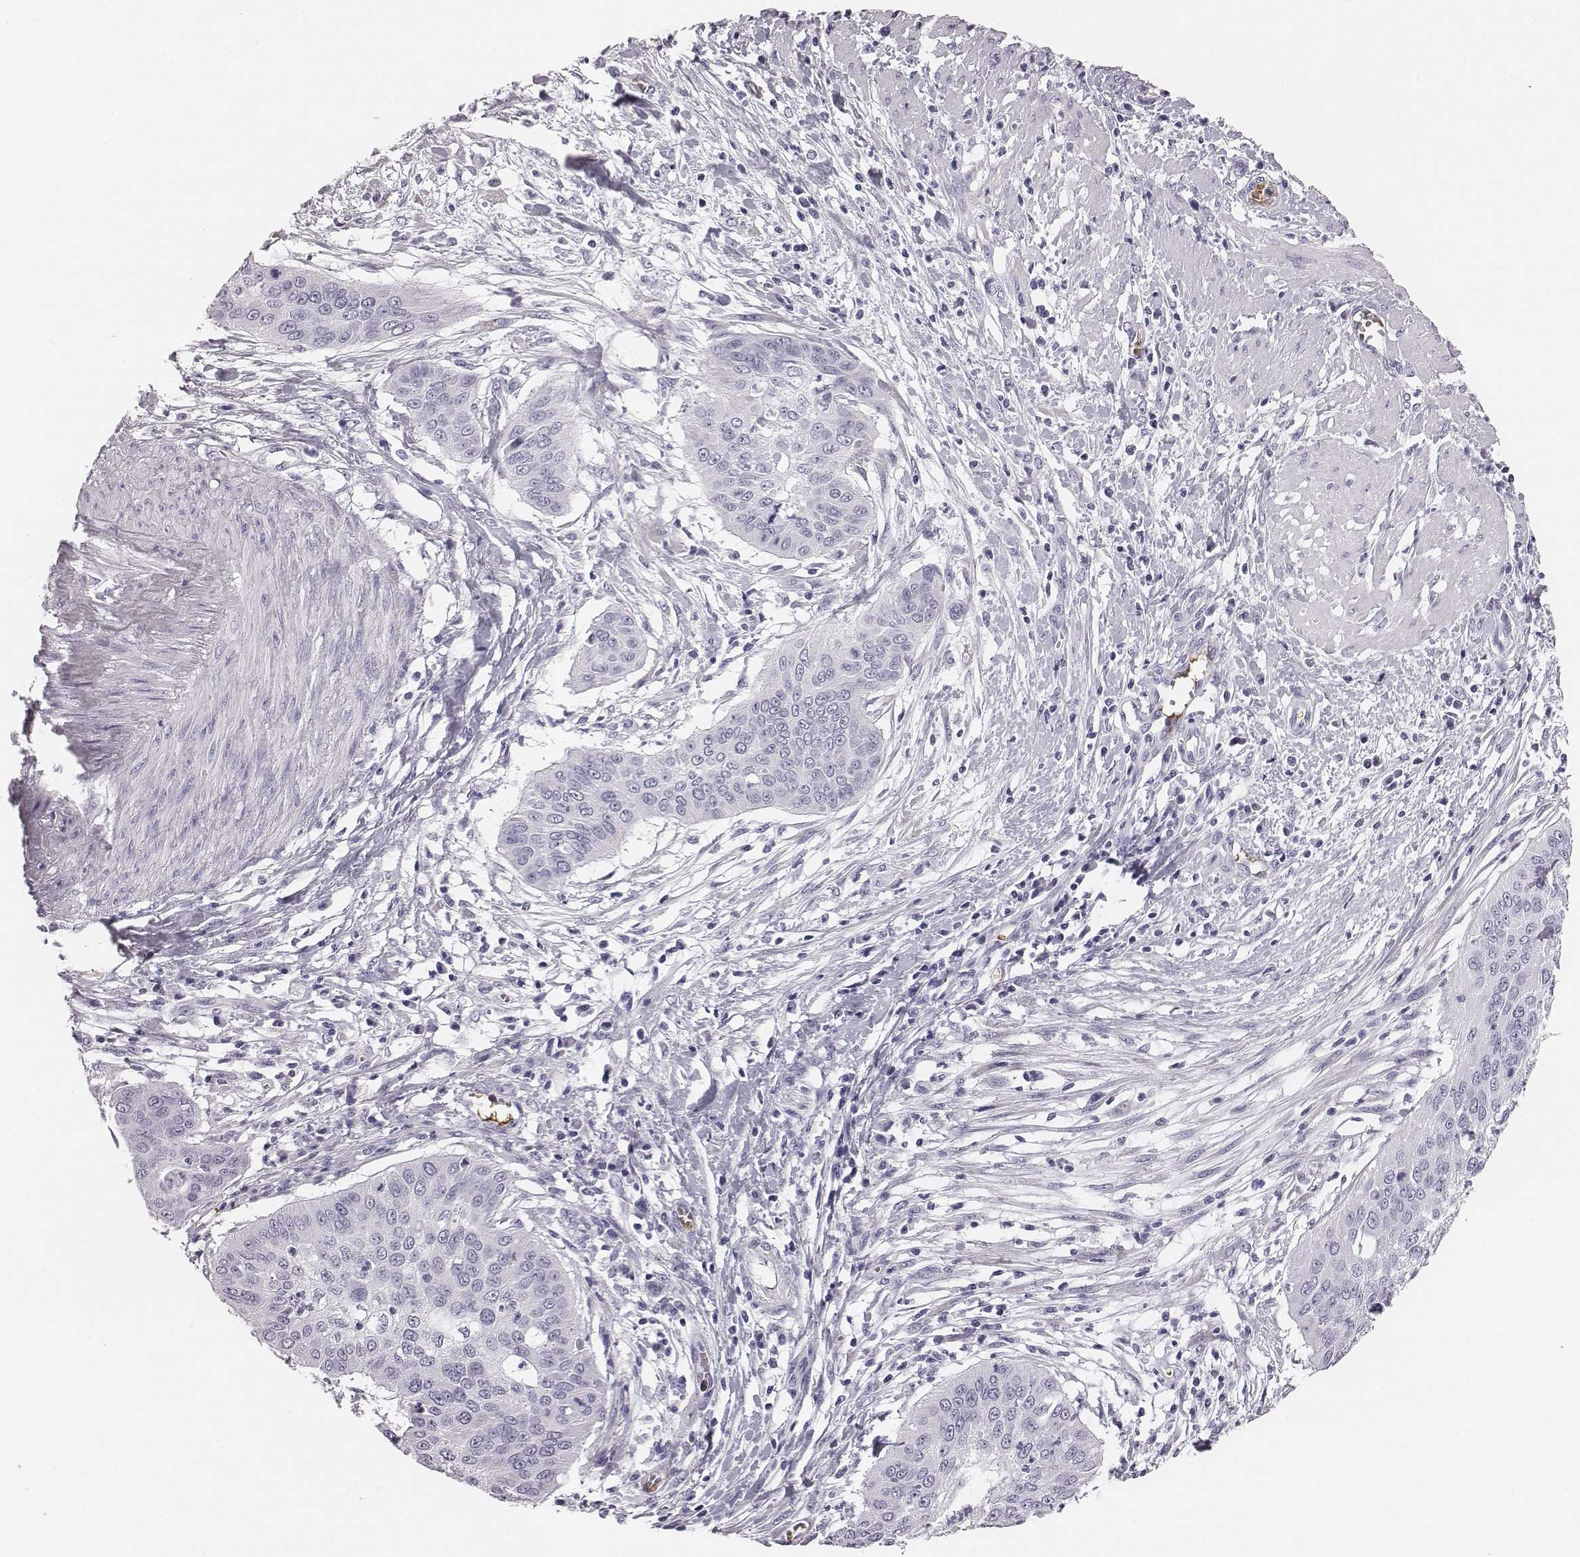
{"staining": {"intensity": "negative", "quantity": "none", "location": "none"}, "tissue": "cervical cancer", "cell_type": "Tumor cells", "image_type": "cancer", "snomed": [{"axis": "morphology", "description": "Squamous cell carcinoma, NOS"}, {"axis": "topography", "description": "Cervix"}], "caption": "This photomicrograph is of cervical squamous cell carcinoma stained with immunohistochemistry to label a protein in brown with the nuclei are counter-stained blue. There is no positivity in tumor cells.", "gene": "HBZ", "patient": {"sex": "female", "age": 39}}